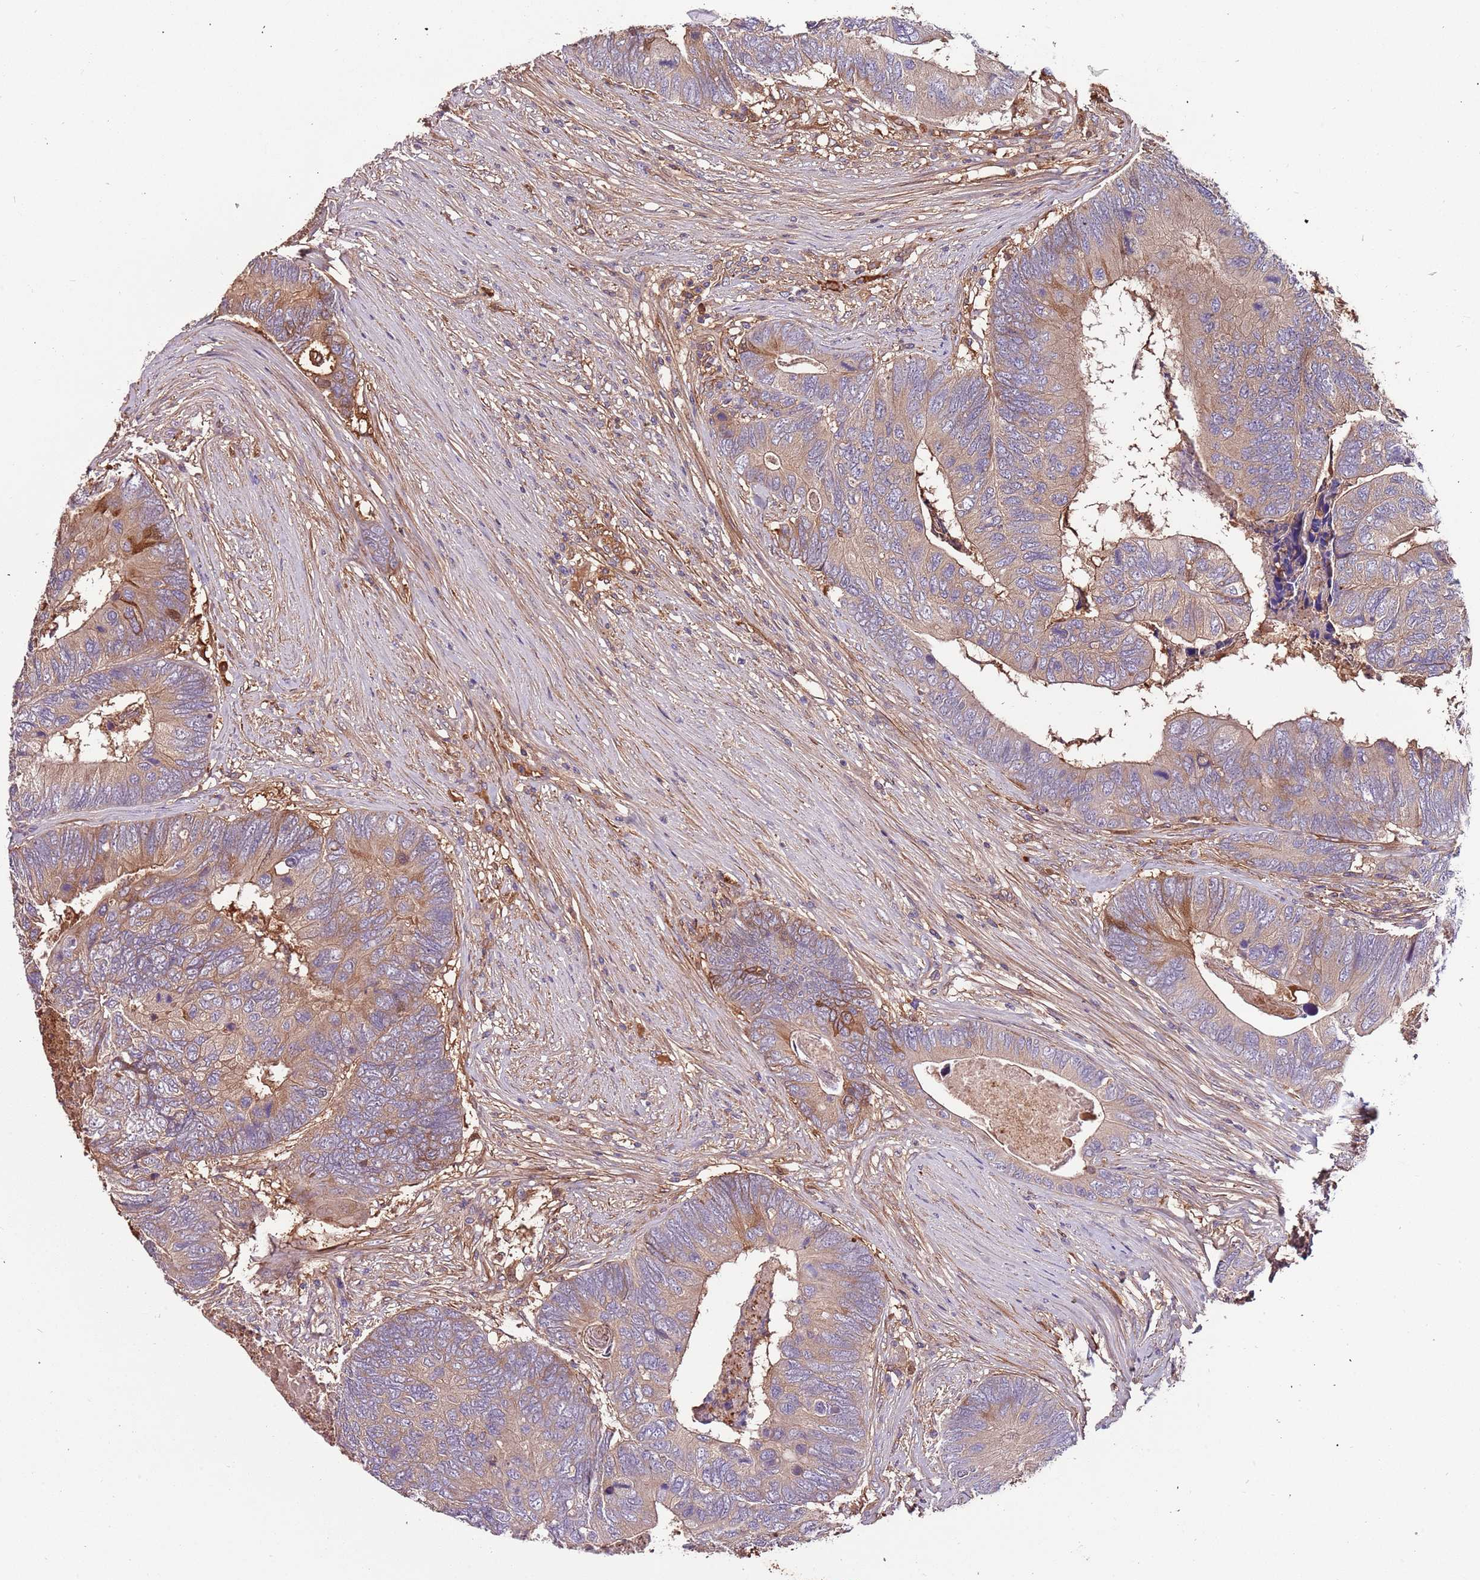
{"staining": {"intensity": "moderate", "quantity": ">75%", "location": "cytoplasmic/membranous"}, "tissue": "colorectal cancer", "cell_type": "Tumor cells", "image_type": "cancer", "snomed": [{"axis": "morphology", "description": "Adenocarcinoma, NOS"}, {"axis": "topography", "description": "Colon"}], "caption": "This histopathology image reveals IHC staining of human colorectal cancer (adenocarcinoma), with medium moderate cytoplasmic/membranous staining in approximately >75% of tumor cells.", "gene": "DENR", "patient": {"sex": "female", "age": 67}}